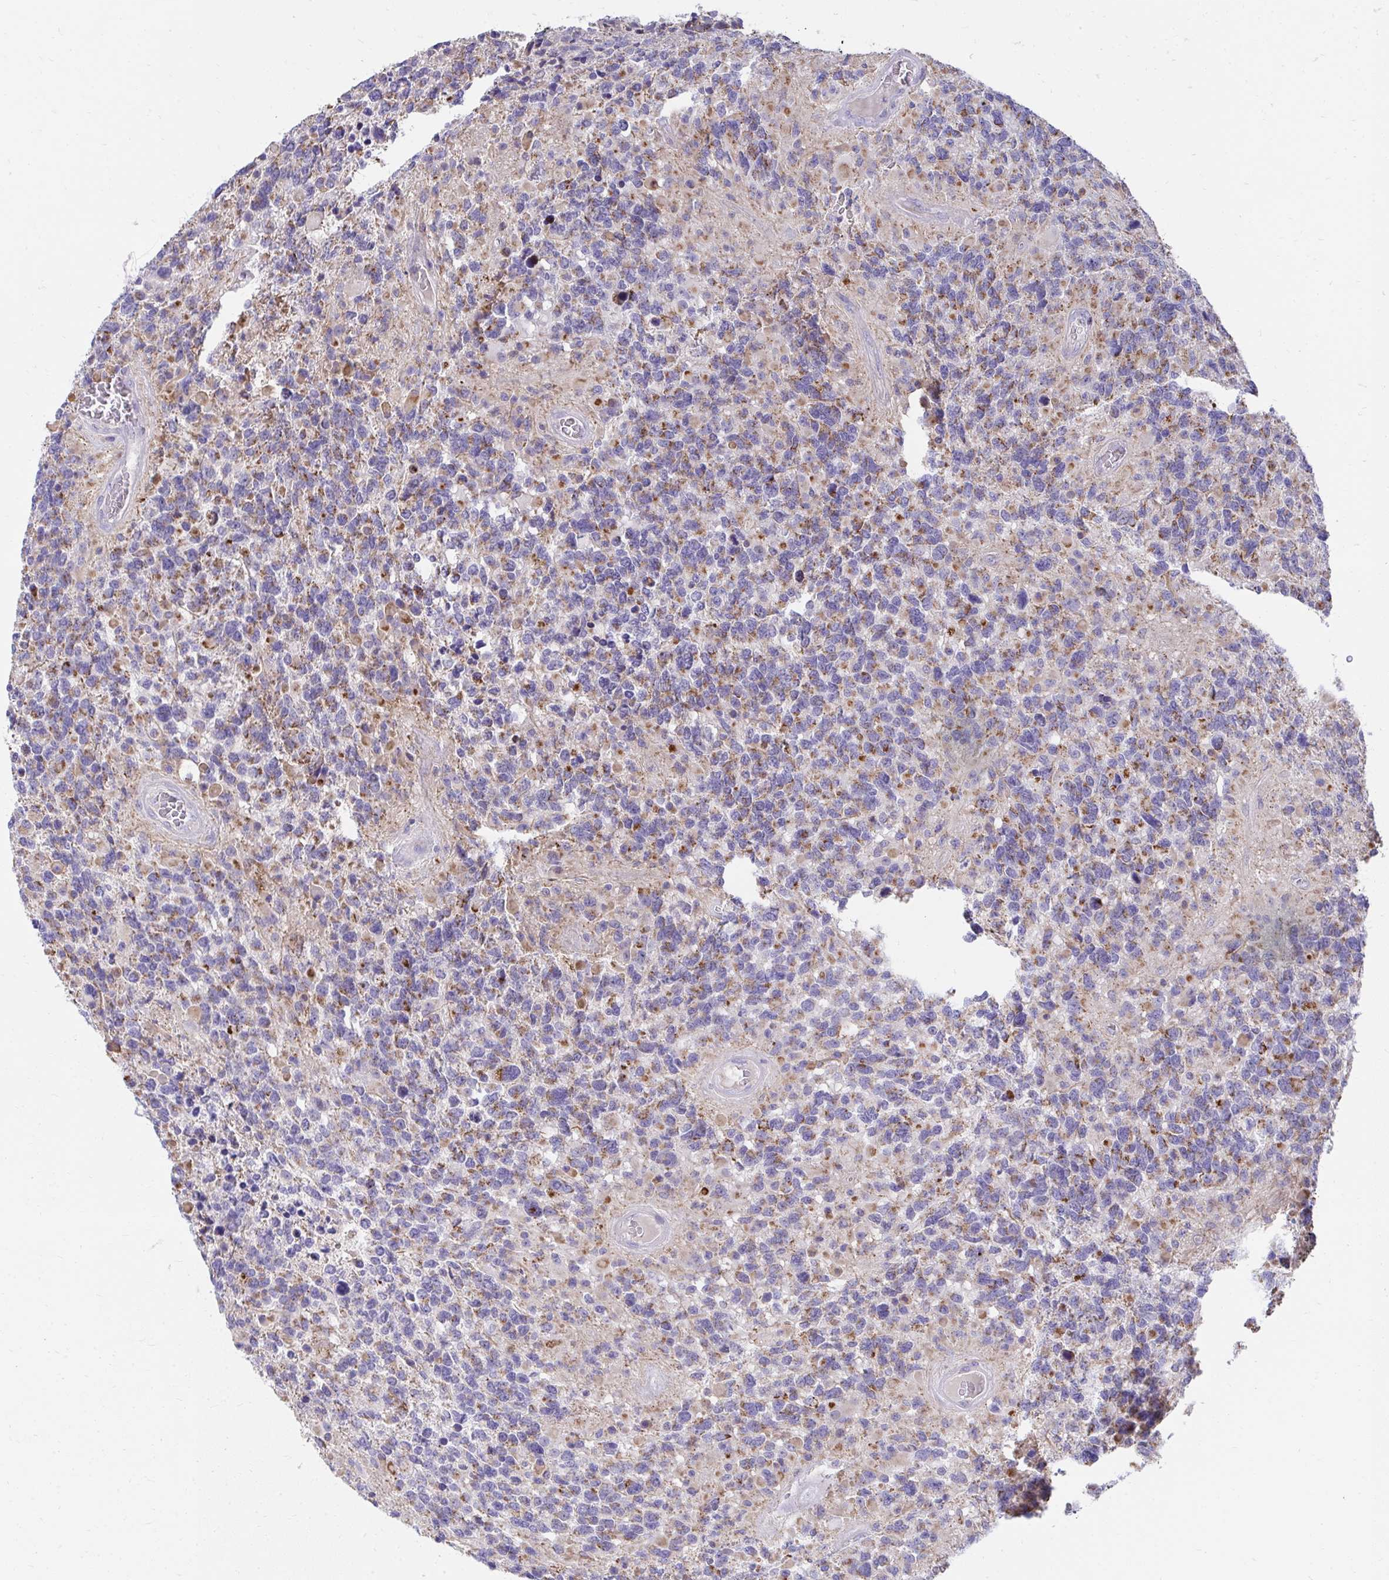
{"staining": {"intensity": "moderate", "quantity": "25%-75%", "location": "cytoplasmic/membranous"}, "tissue": "glioma", "cell_type": "Tumor cells", "image_type": "cancer", "snomed": [{"axis": "morphology", "description": "Glioma, malignant, High grade"}, {"axis": "topography", "description": "Brain"}], "caption": "The immunohistochemical stain labels moderate cytoplasmic/membranous expression in tumor cells of glioma tissue.", "gene": "PRRG3", "patient": {"sex": "female", "age": 40}}